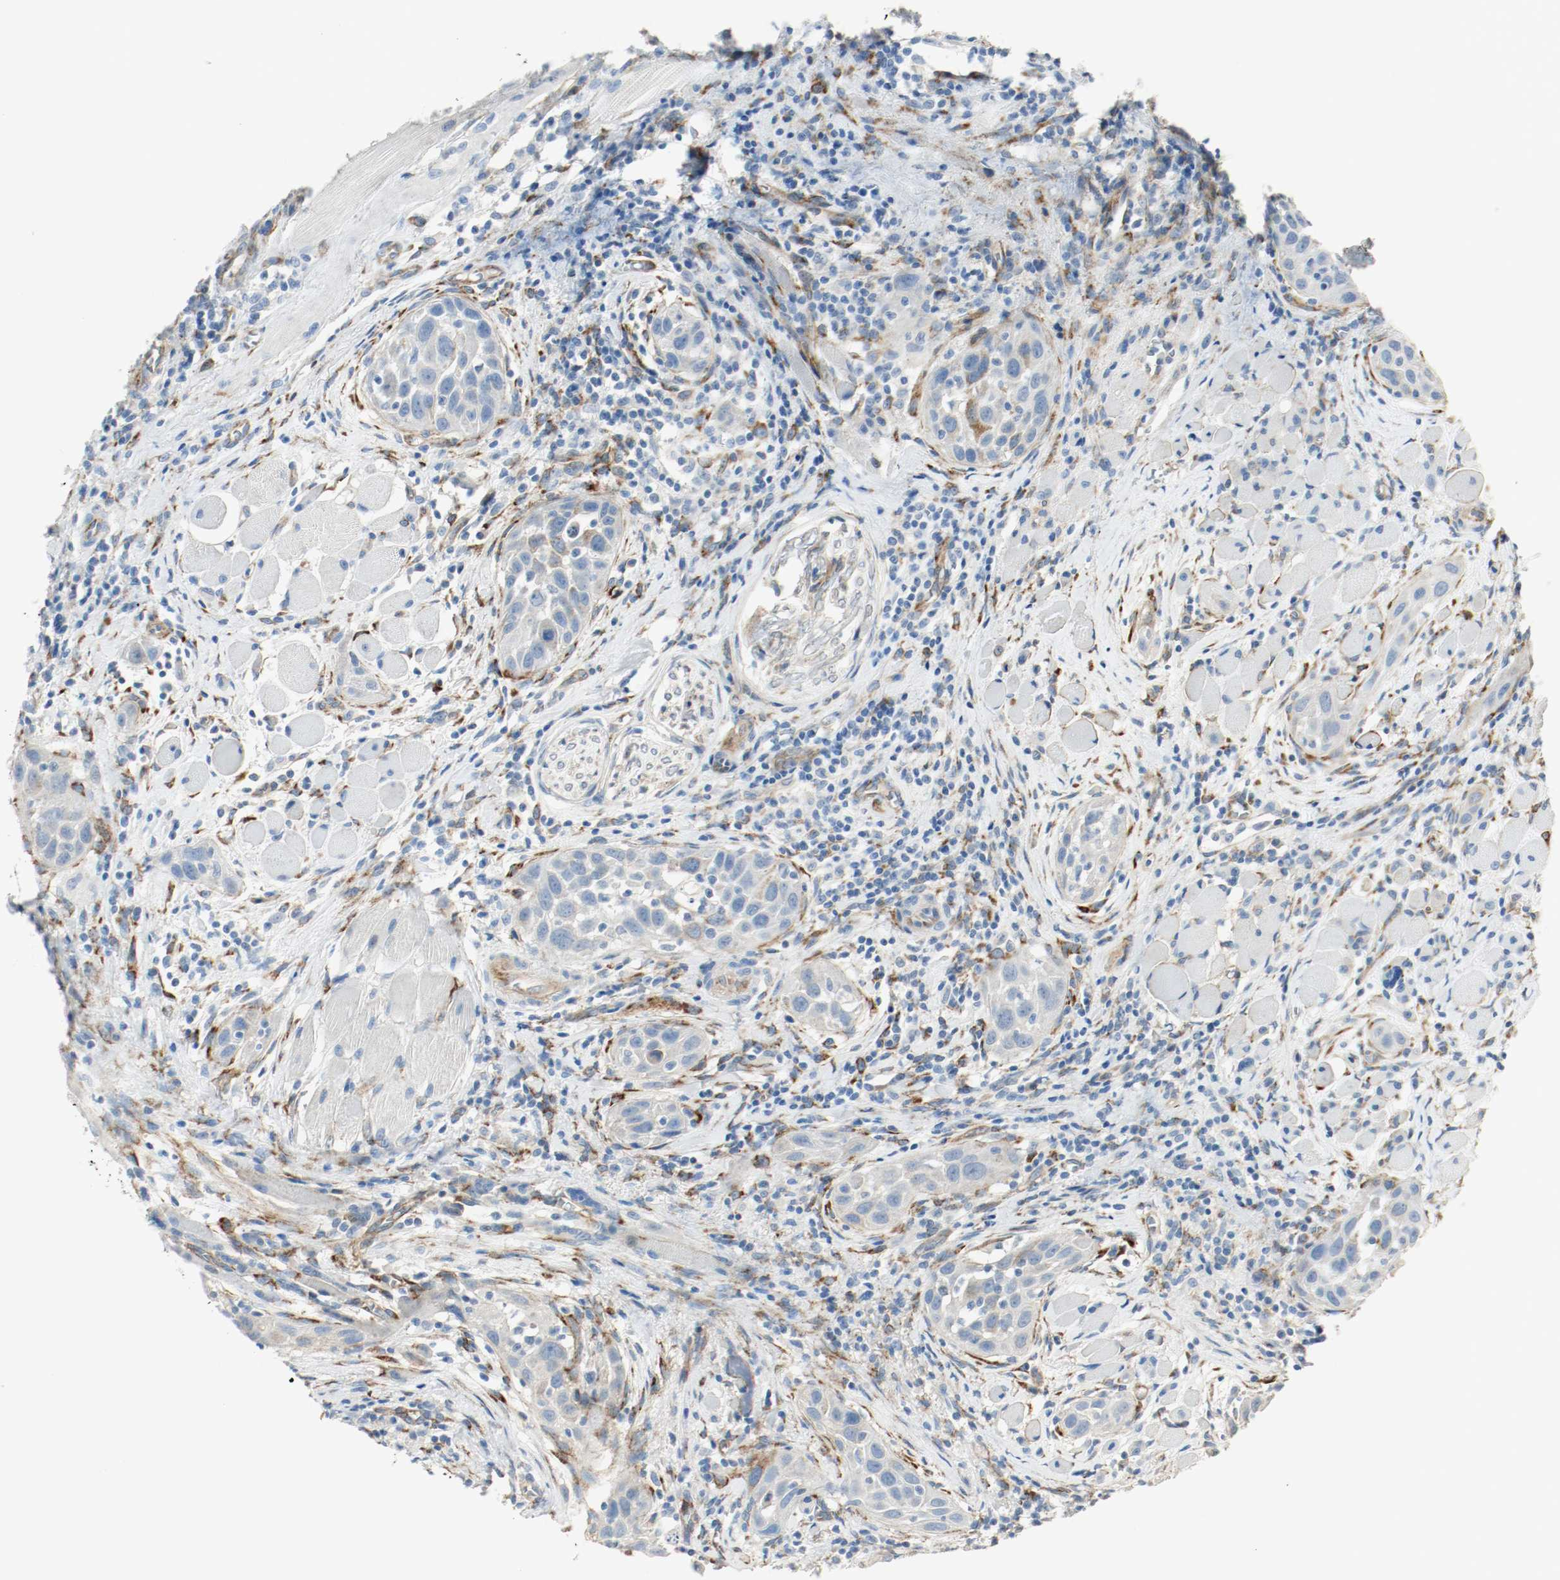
{"staining": {"intensity": "negative", "quantity": "none", "location": "none"}, "tissue": "head and neck cancer", "cell_type": "Tumor cells", "image_type": "cancer", "snomed": [{"axis": "morphology", "description": "Squamous cell carcinoma, NOS"}, {"axis": "topography", "description": "Oral tissue"}, {"axis": "topography", "description": "Head-Neck"}], "caption": "Tumor cells show no significant protein positivity in head and neck squamous cell carcinoma.", "gene": "LAMB1", "patient": {"sex": "female", "age": 50}}